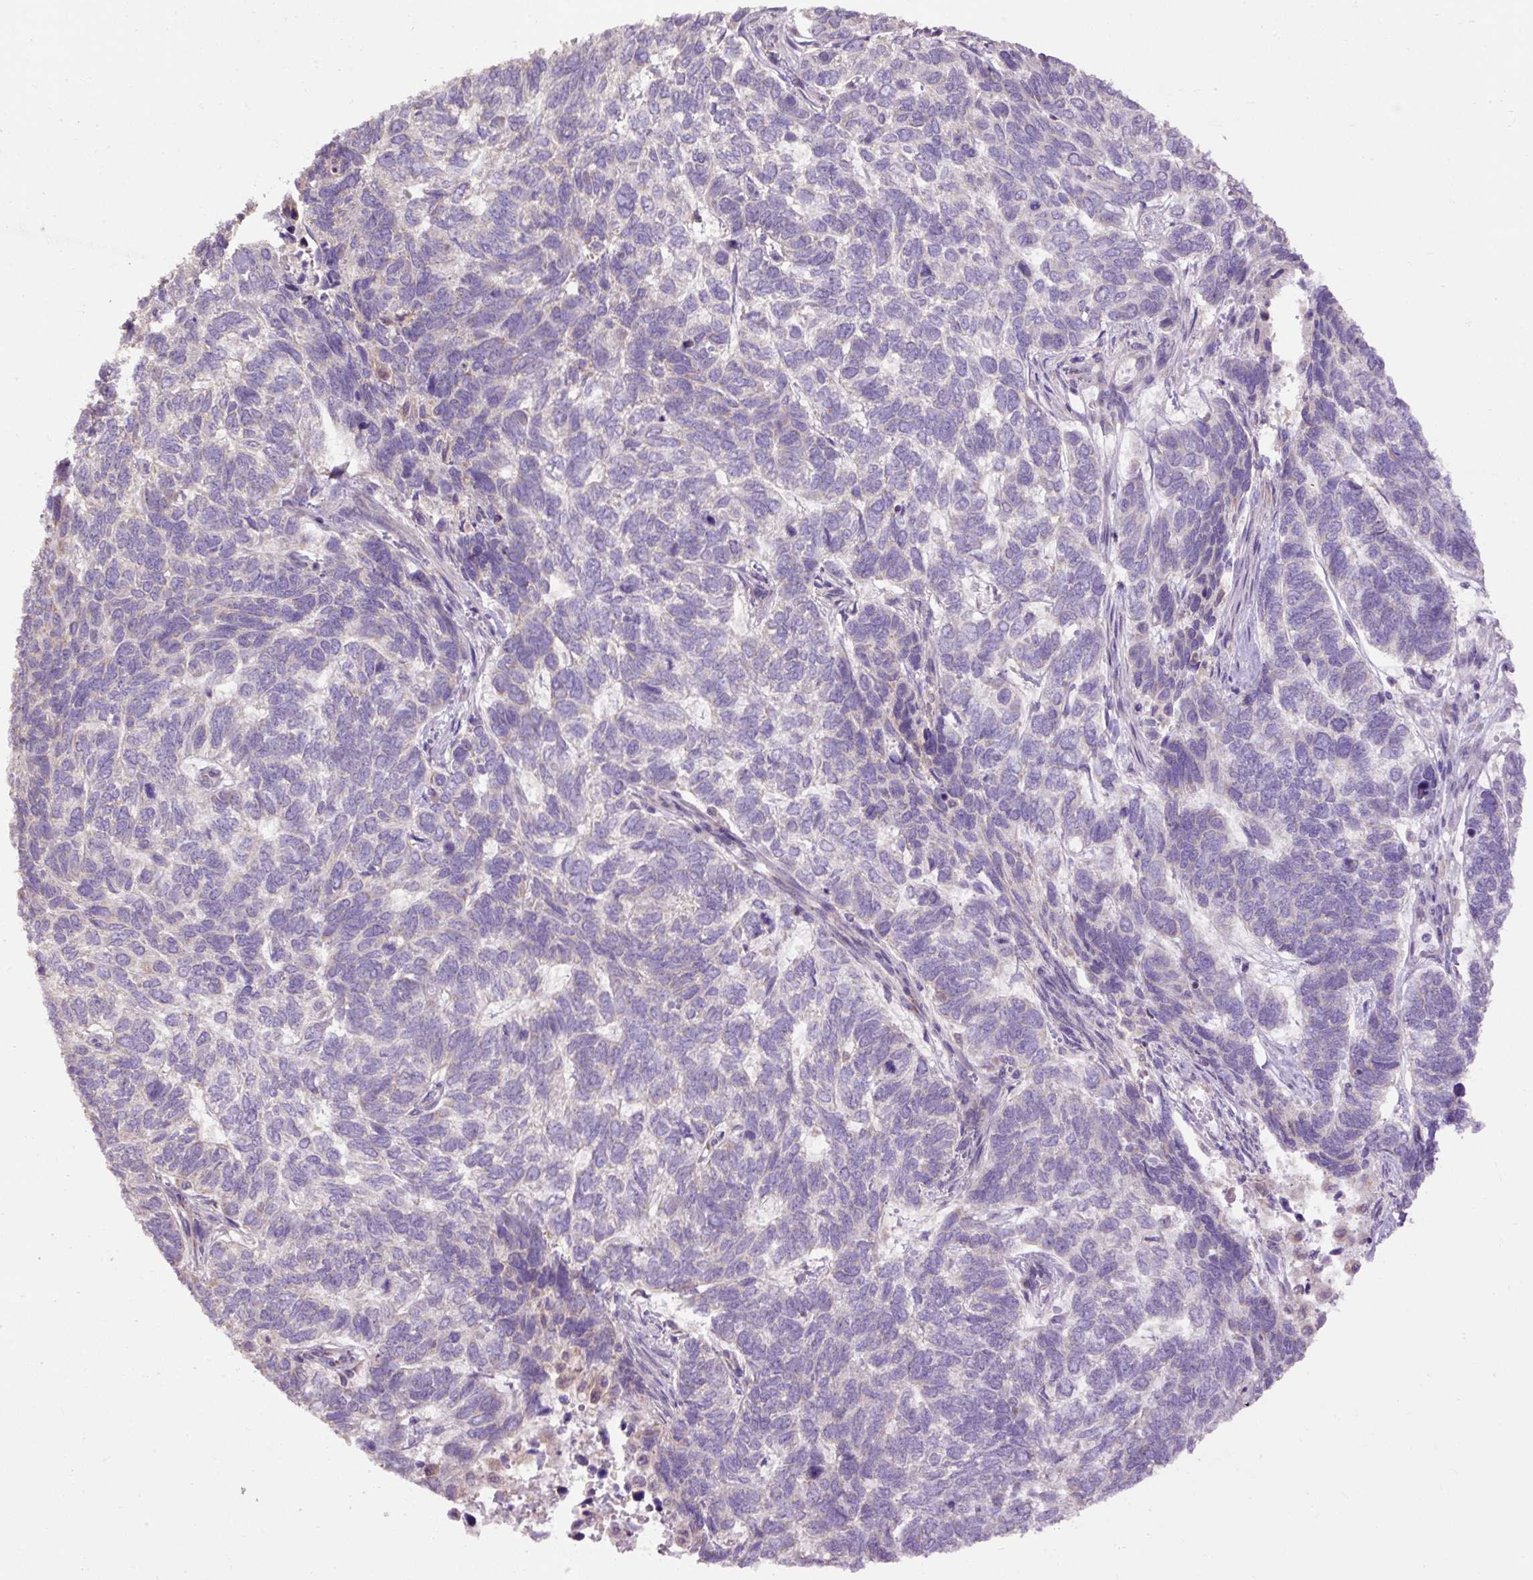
{"staining": {"intensity": "negative", "quantity": "none", "location": "none"}, "tissue": "skin cancer", "cell_type": "Tumor cells", "image_type": "cancer", "snomed": [{"axis": "morphology", "description": "Basal cell carcinoma"}, {"axis": "topography", "description": "Skin"}], "caption": "Immunohistochemistry (IHC) histopathology image of human basal cell carcinoma (skin) stained for a protein (brown), which displays no staining in tumor cells. Nuclei are stained in blue.", "gene": "ABR", "patient": {"sex": "female", "age": 65}}